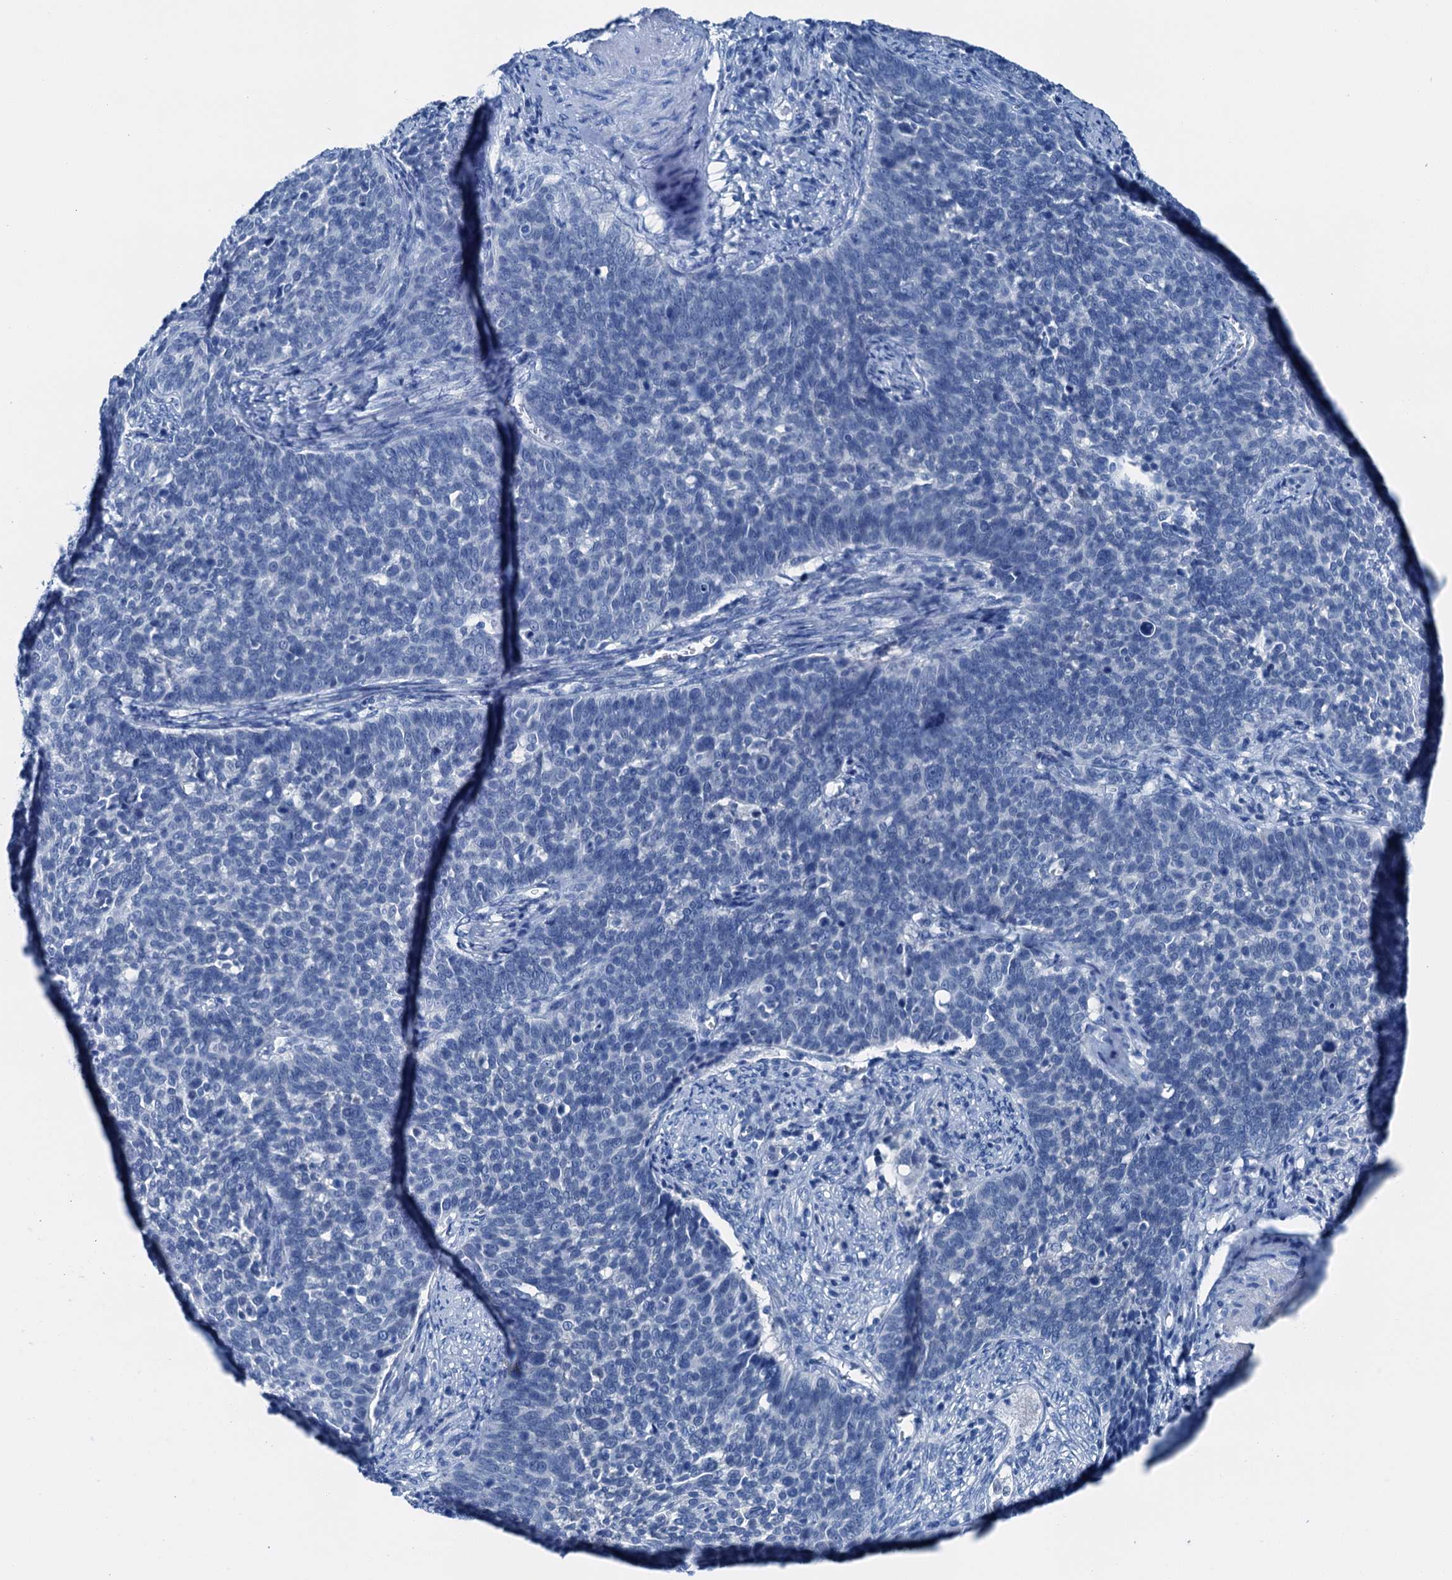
{"staining": {"intensity": "negative", "quantity": "none", "location": "none"}, "tissue": "cervical cancer", "cell_type": "Tumor cells", "image_type": "cancer", "snomed": [{"axis": "morphology", "description": "Squamous cell carcinoma, NOS"}, {"axis": "topography", "description": "Cervix"}], "caption": "This is an immunohistochemistry image of human cervical squamous cell carcinoma. There is no positivity in tumor cells.", "gene": "CBLN3", "patient": {"sex": "female", "age": 39}}